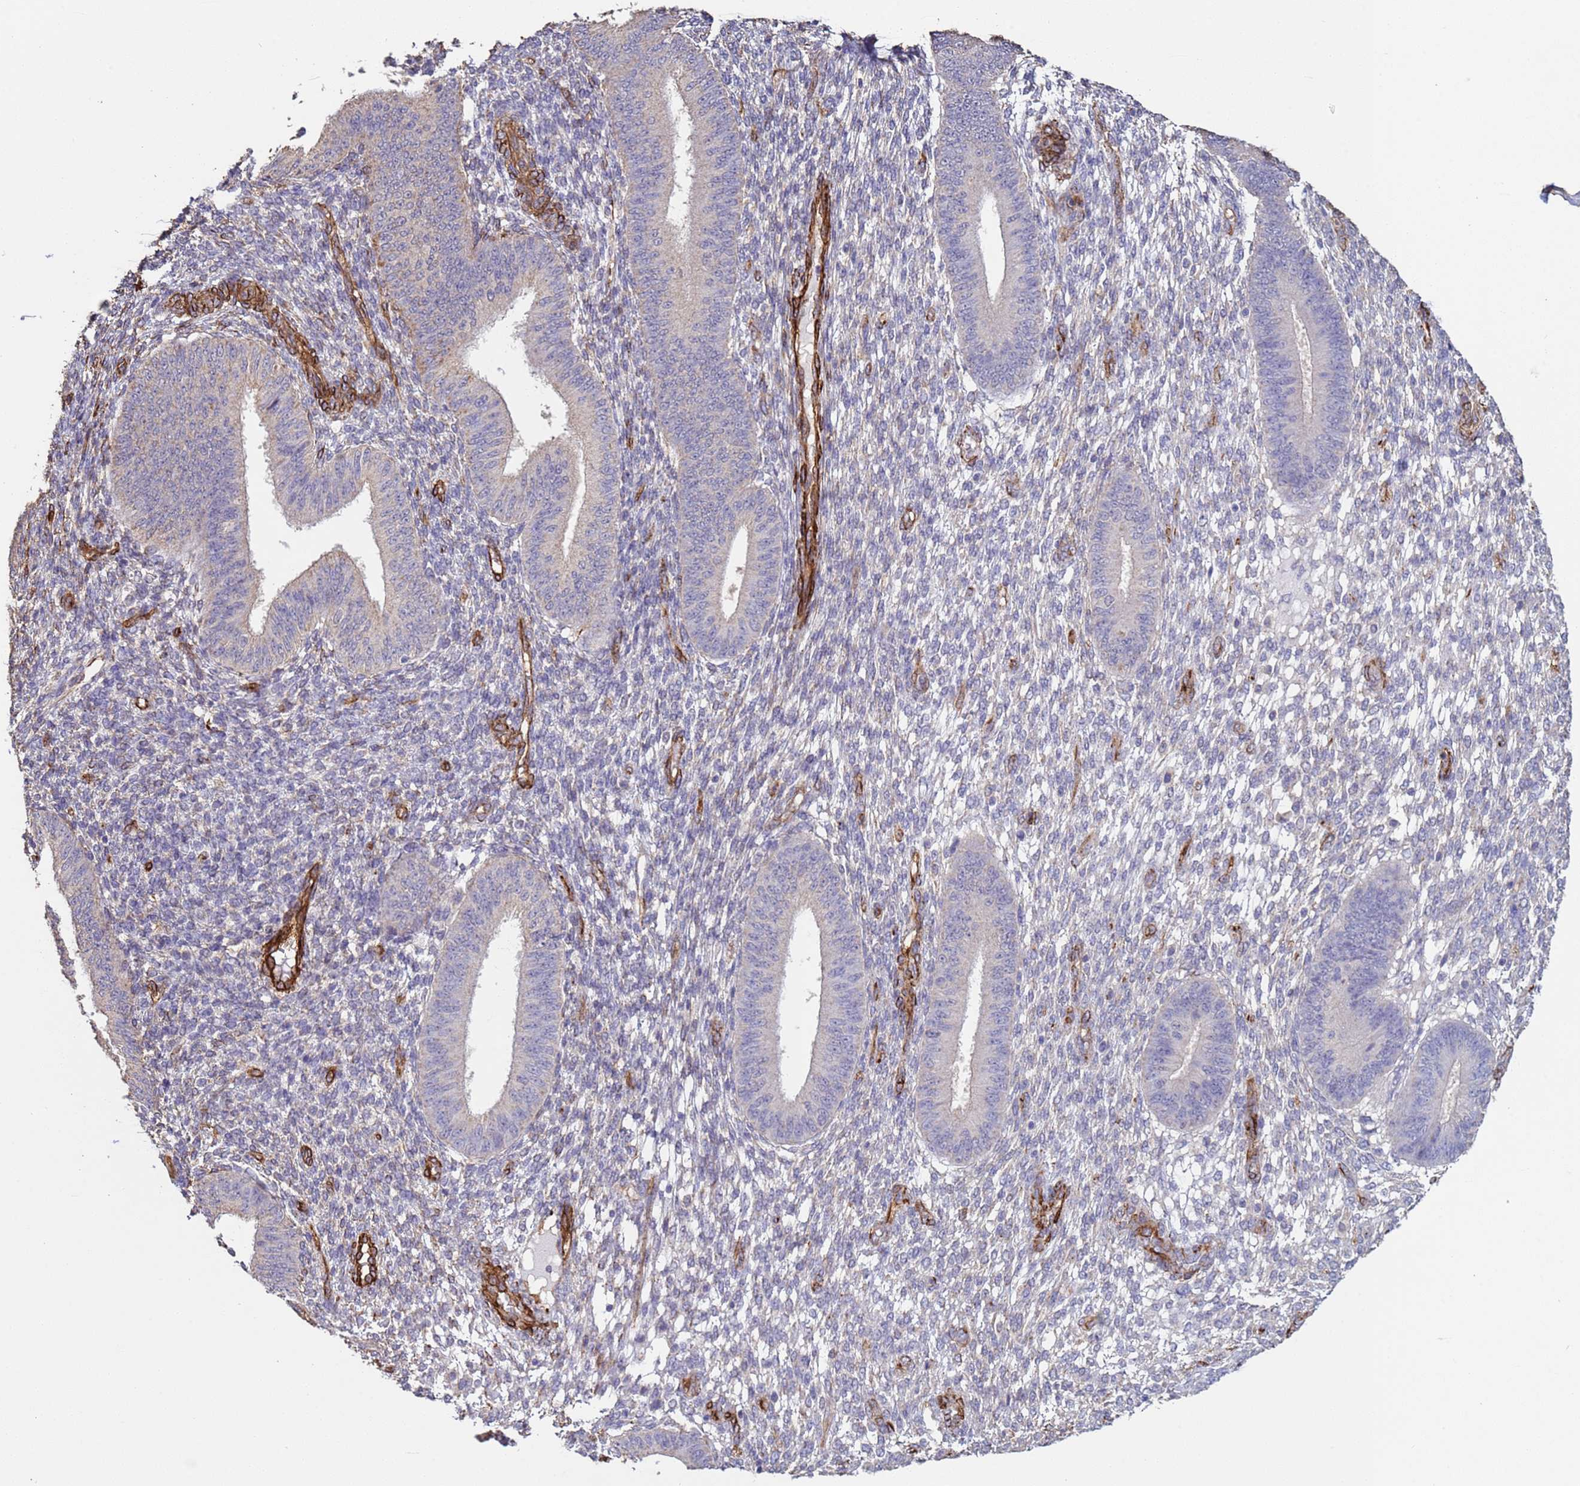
{"staining": {"intensity": "weak", "quantity": "25%-75%", "location": "cytoplasmic/membranous"}, "tissue": "endometrium", "cell_type": "Cells in endometrial stroma", "image_type": "normal", "snomed": [{"axis": "morphology", "description": "Normal tissue, NOS"}, {"axis": "topography", "description": "Endometrium"}], "caption": "Endometrium stained for a protein (brown) demonstrates weak cytoplasmic/membranous positive positivity in approximately 25%-75% of cells in endometrial stroma.", "gene": "GASK1A", "patient": {"sex": "female", "age": 49}}